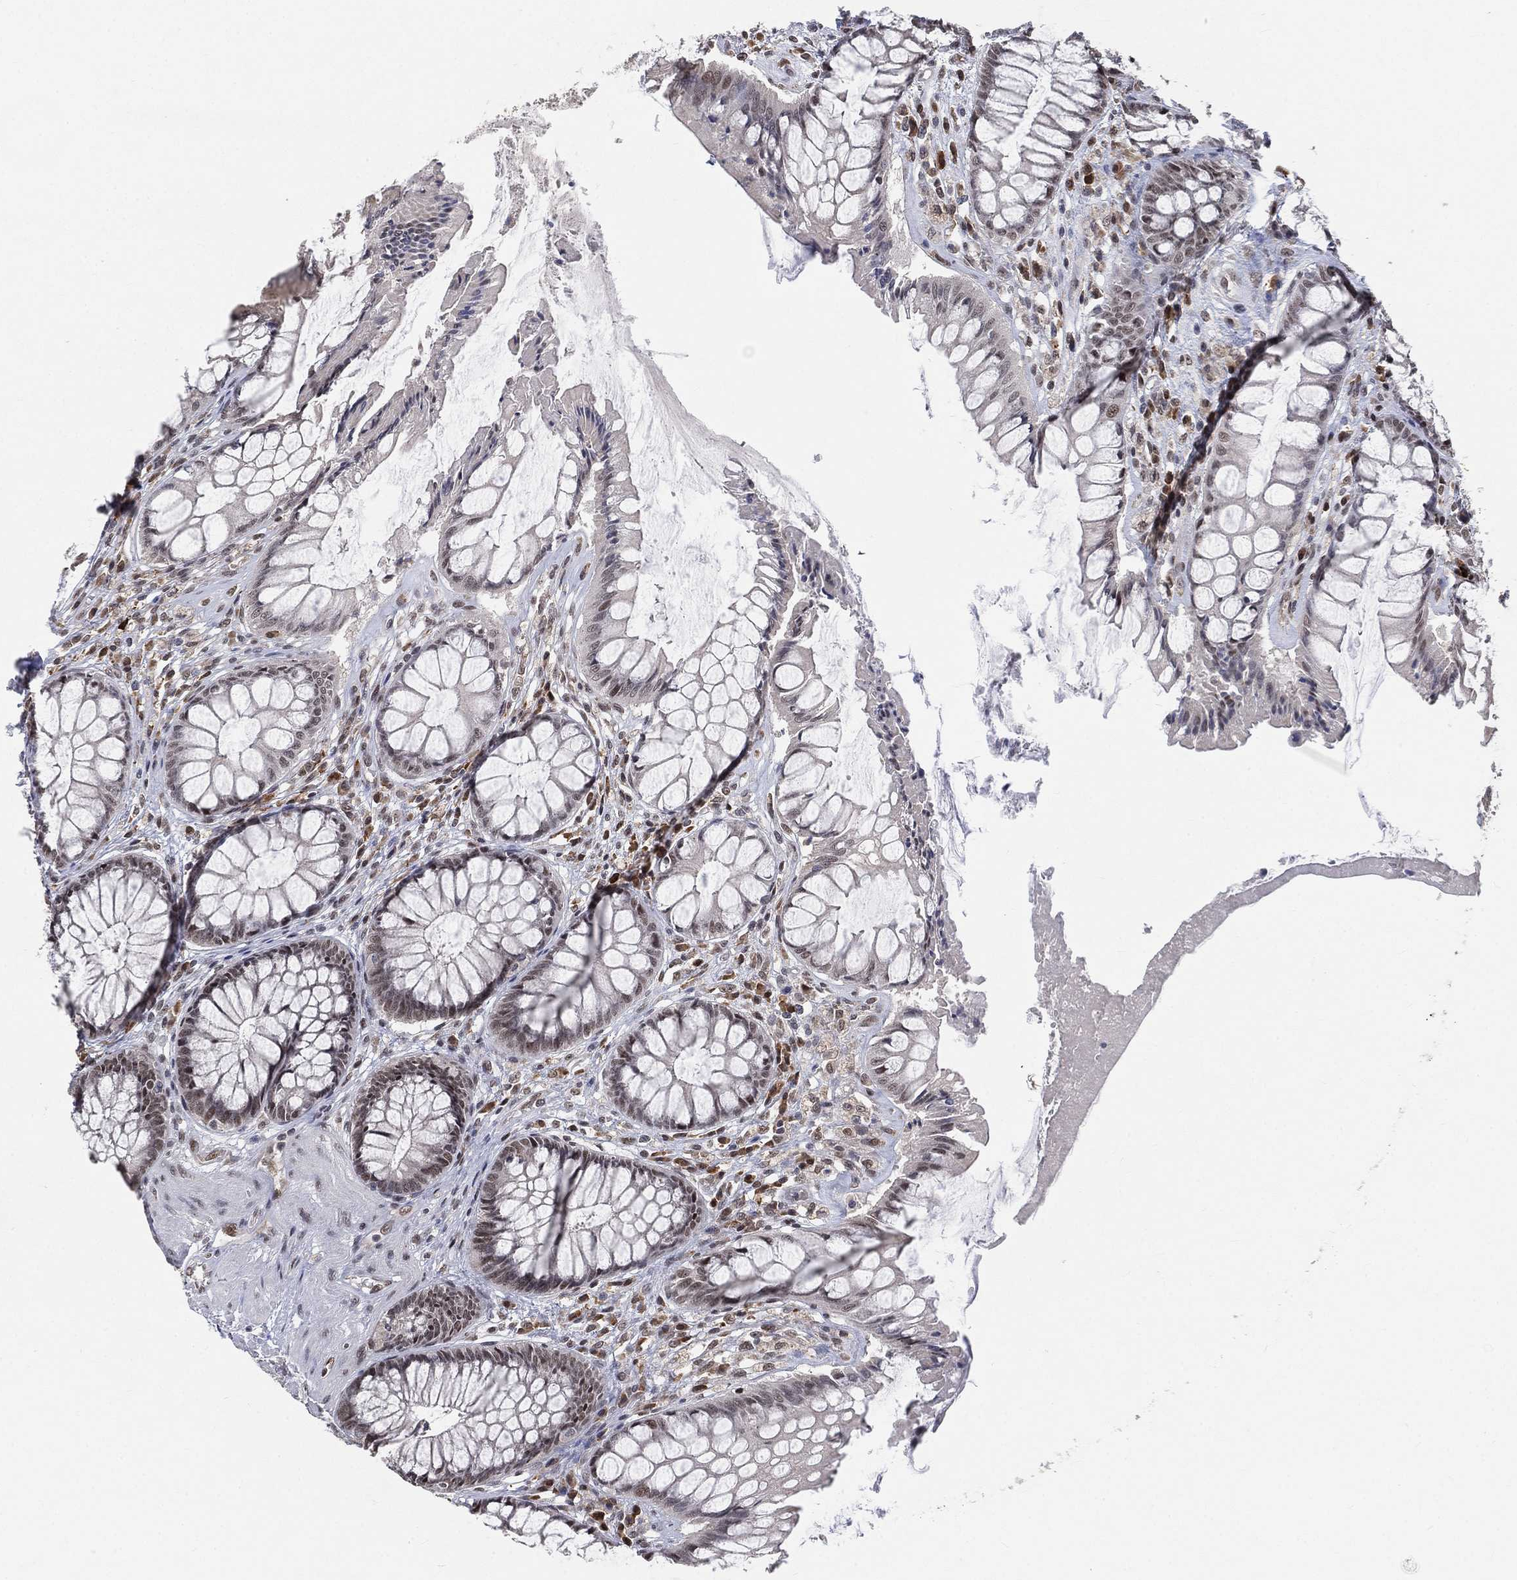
{"staining": {"intensity": "moderate", "quantity": "25%-75%", "location": "nuclear"}, "tissue": "rectum", "cell_type": "Glandular cells", "image_type": "normal", "snomed": [{"axis": "morphology", "description": "Normal tissue, NOS"}, {"axis": "topography", "description": "Rectum"}], "caption": "A brown stain labels moderate nuclear expression of a protein in glandular cells of benign rectum. (DAB IHC with brightfield microscopy, high magnification).", "gene": "YLPM1", "patient": {"sex": "female", "age": 58}}